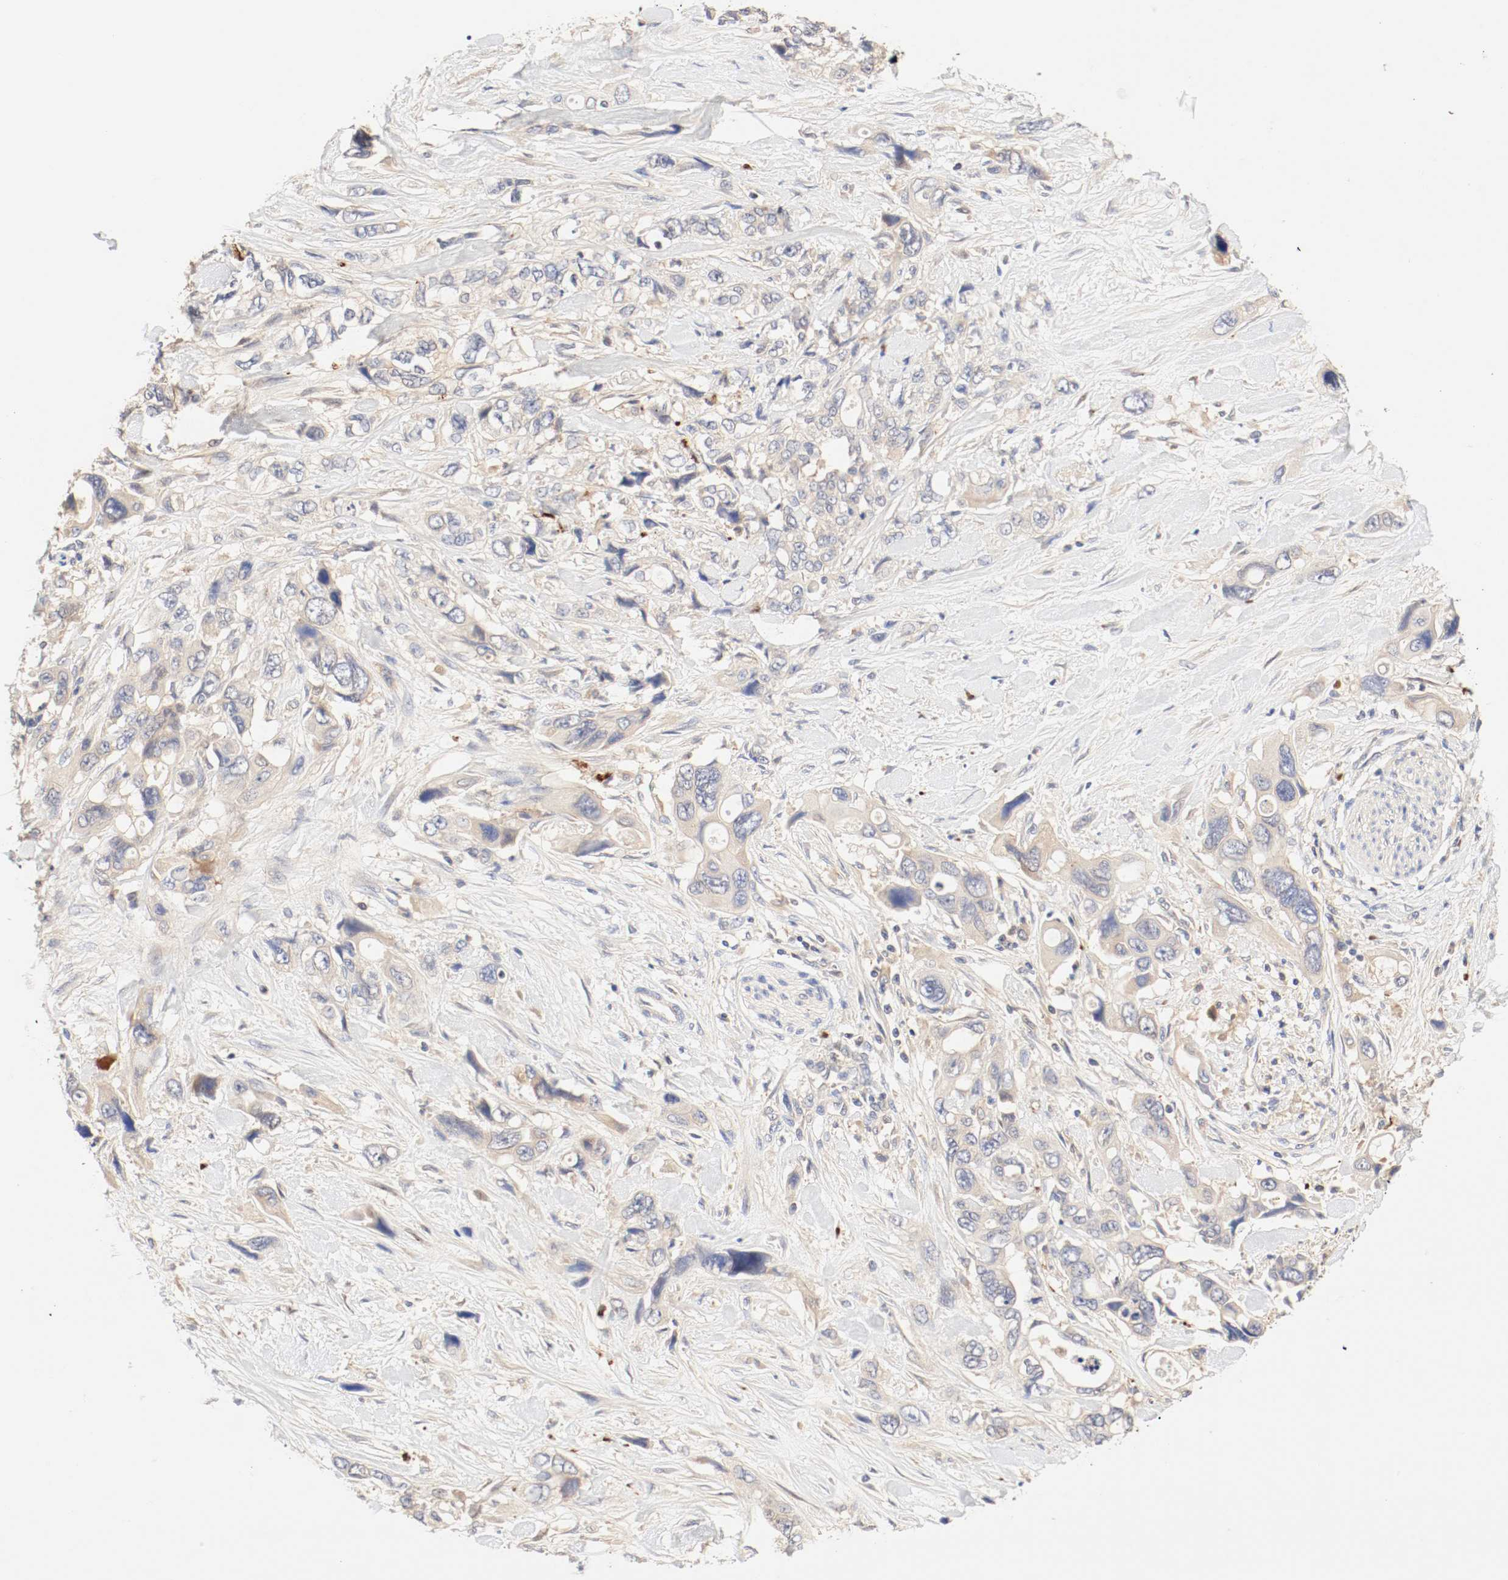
{"staining": {"intensity": "moderate", "quantity": ">75%", "location": "cytoplasmic/membranous"}, "tissue": "pancreatic cancer", "cell_type": "Tumor cells", "image_type": "cancer", "snomed": [{"axis": "morphology", "description": "Adenocarcinoma, NOS"}, {"axis": "topography", "description": "Pancreas"}], "caption": "An immunohistochemistry photomicrograph of tumor tissue is shown. Protein staining in brown shows moderate cytoplasmic/membranous positivity in pancreatic cancer (adenocarcinoma) within tumor cells.", "gene": "GIT1", "patient": {"sex": "male", "age": 46}}